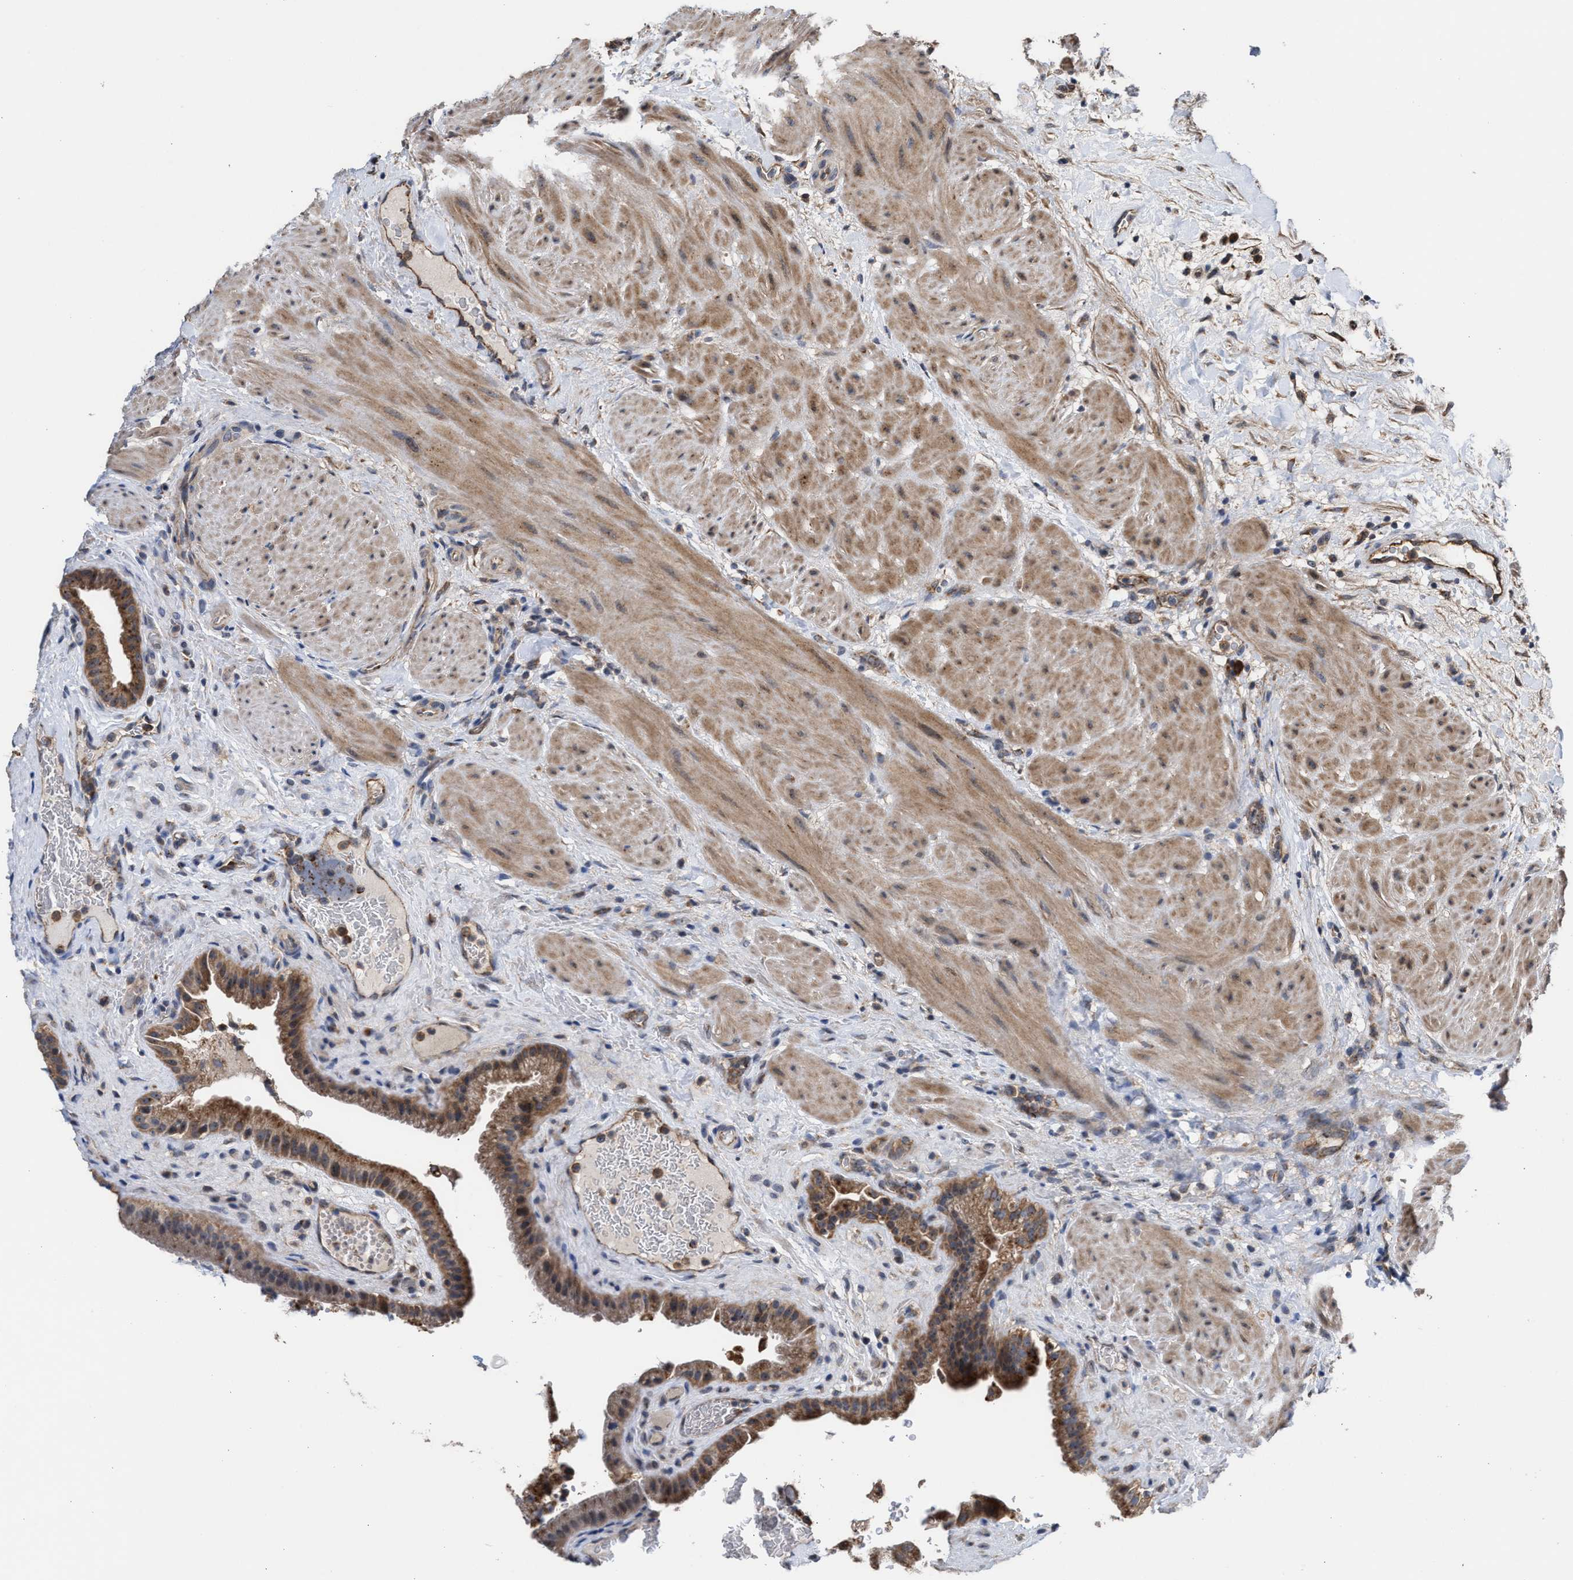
{"staining": {"intensity": "strong", "quantity": ">75%", "location": "cytoplasmic/membranous"}, "tissue": "gallbladder", "cell_type": "Glandular cells", "image_type": "normal", "snomed": [{"axis": "morphology", "description": "Normal tissue, NOS"}, {"axis": "topography", "description": "Gallbladder"}], "caption": "Unremarkable gallbladder demonstrates strong cytoplasmic/membranous expression in approximately >75% of glandular cells, visualized by immunohistochemistry.", "gene": "EXOSC2", "patient": {"sex": "male", "age": 49}}